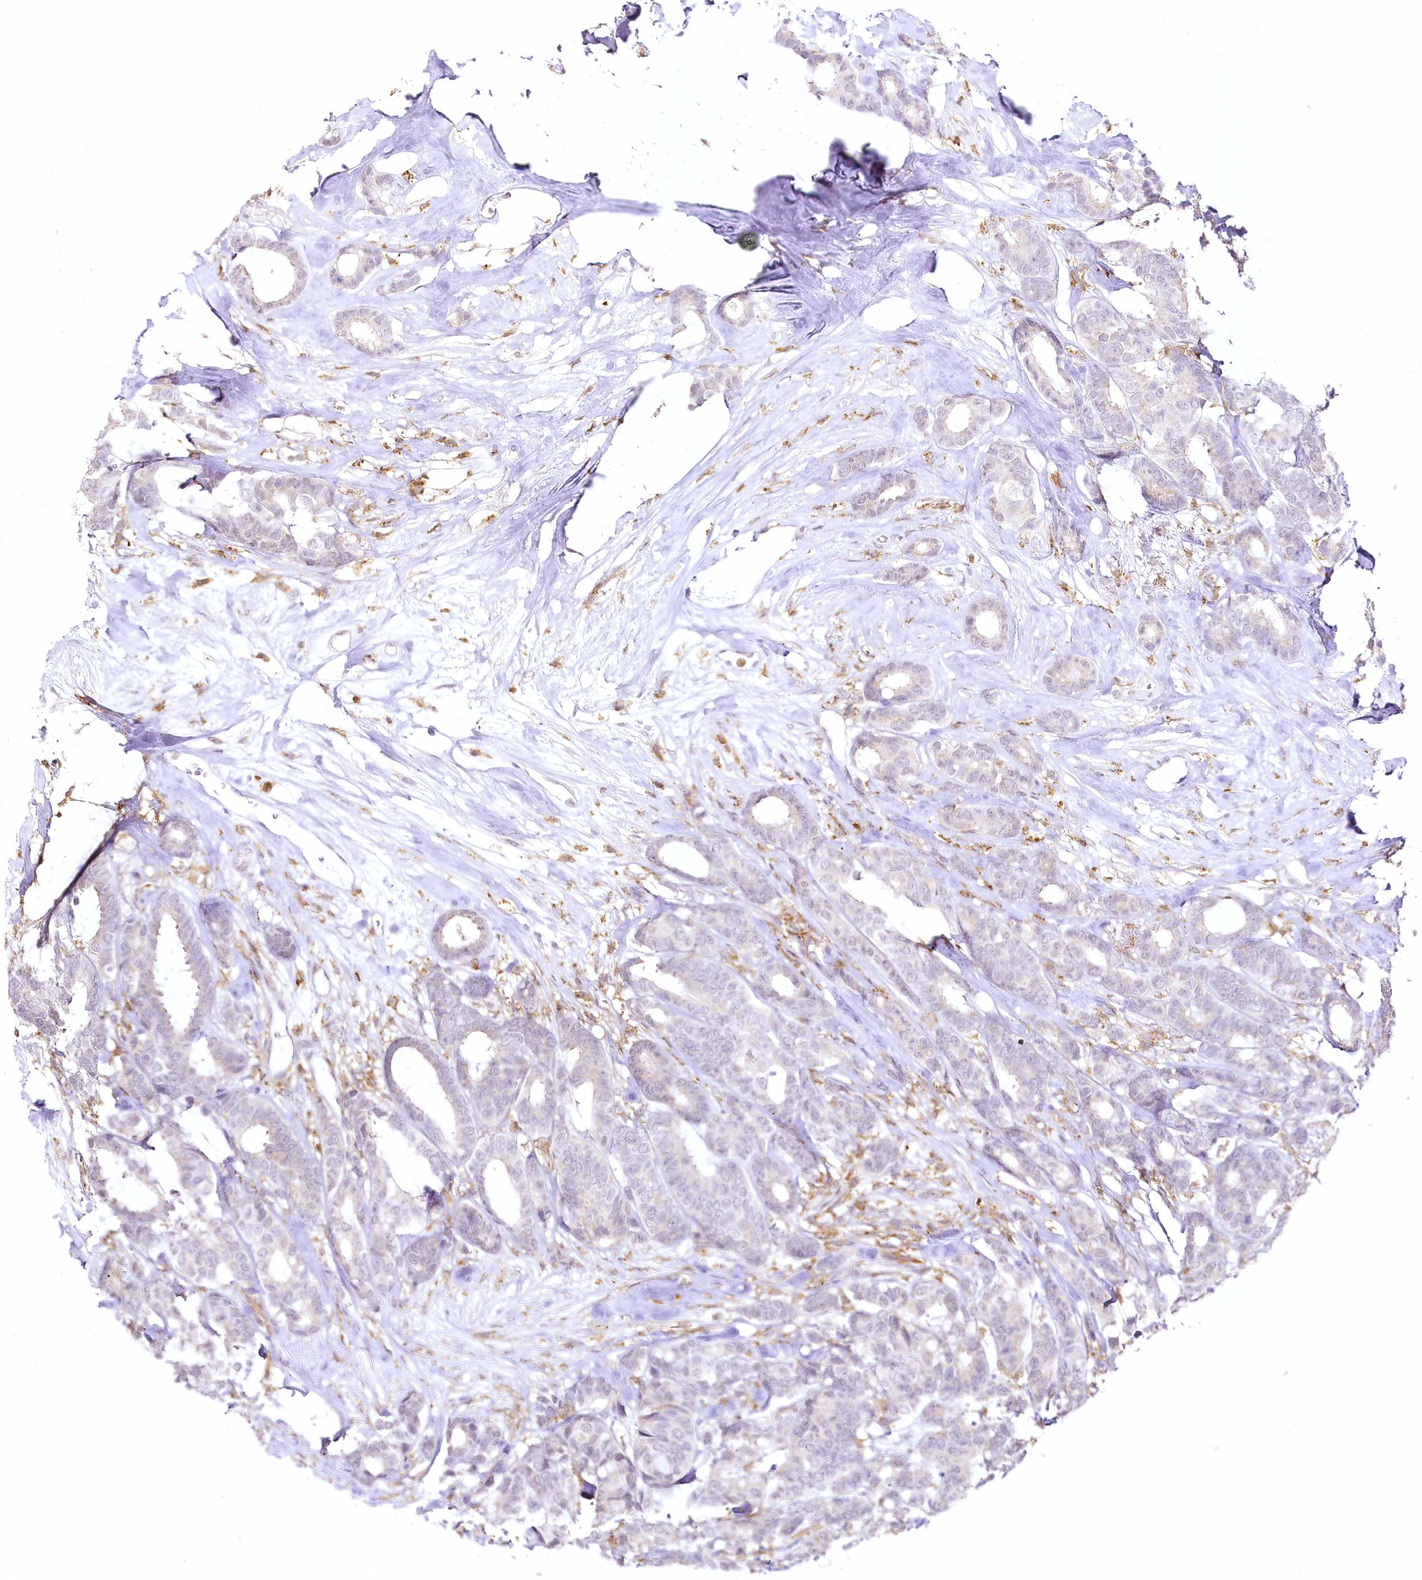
{"staining": {"intensity": "negative", "quantity": "none", "location": "none"}, "tissue": "breast cancer", "cell_type": "Tumor cells", "image_type": "cancer", "snomed": [{"axis": "morphology", "description": "Duct carcinoma"}, {"axis": "topography", "description": "Breast"}], "caption": "Tumor cells show no significant staining in infiltrating ductal carcinoma (breast). (Immunohistochemistry, brightfield microscopy, high magnification).", "gene": "DOCK2", "patient": {"sex": "female", "age": 87}}